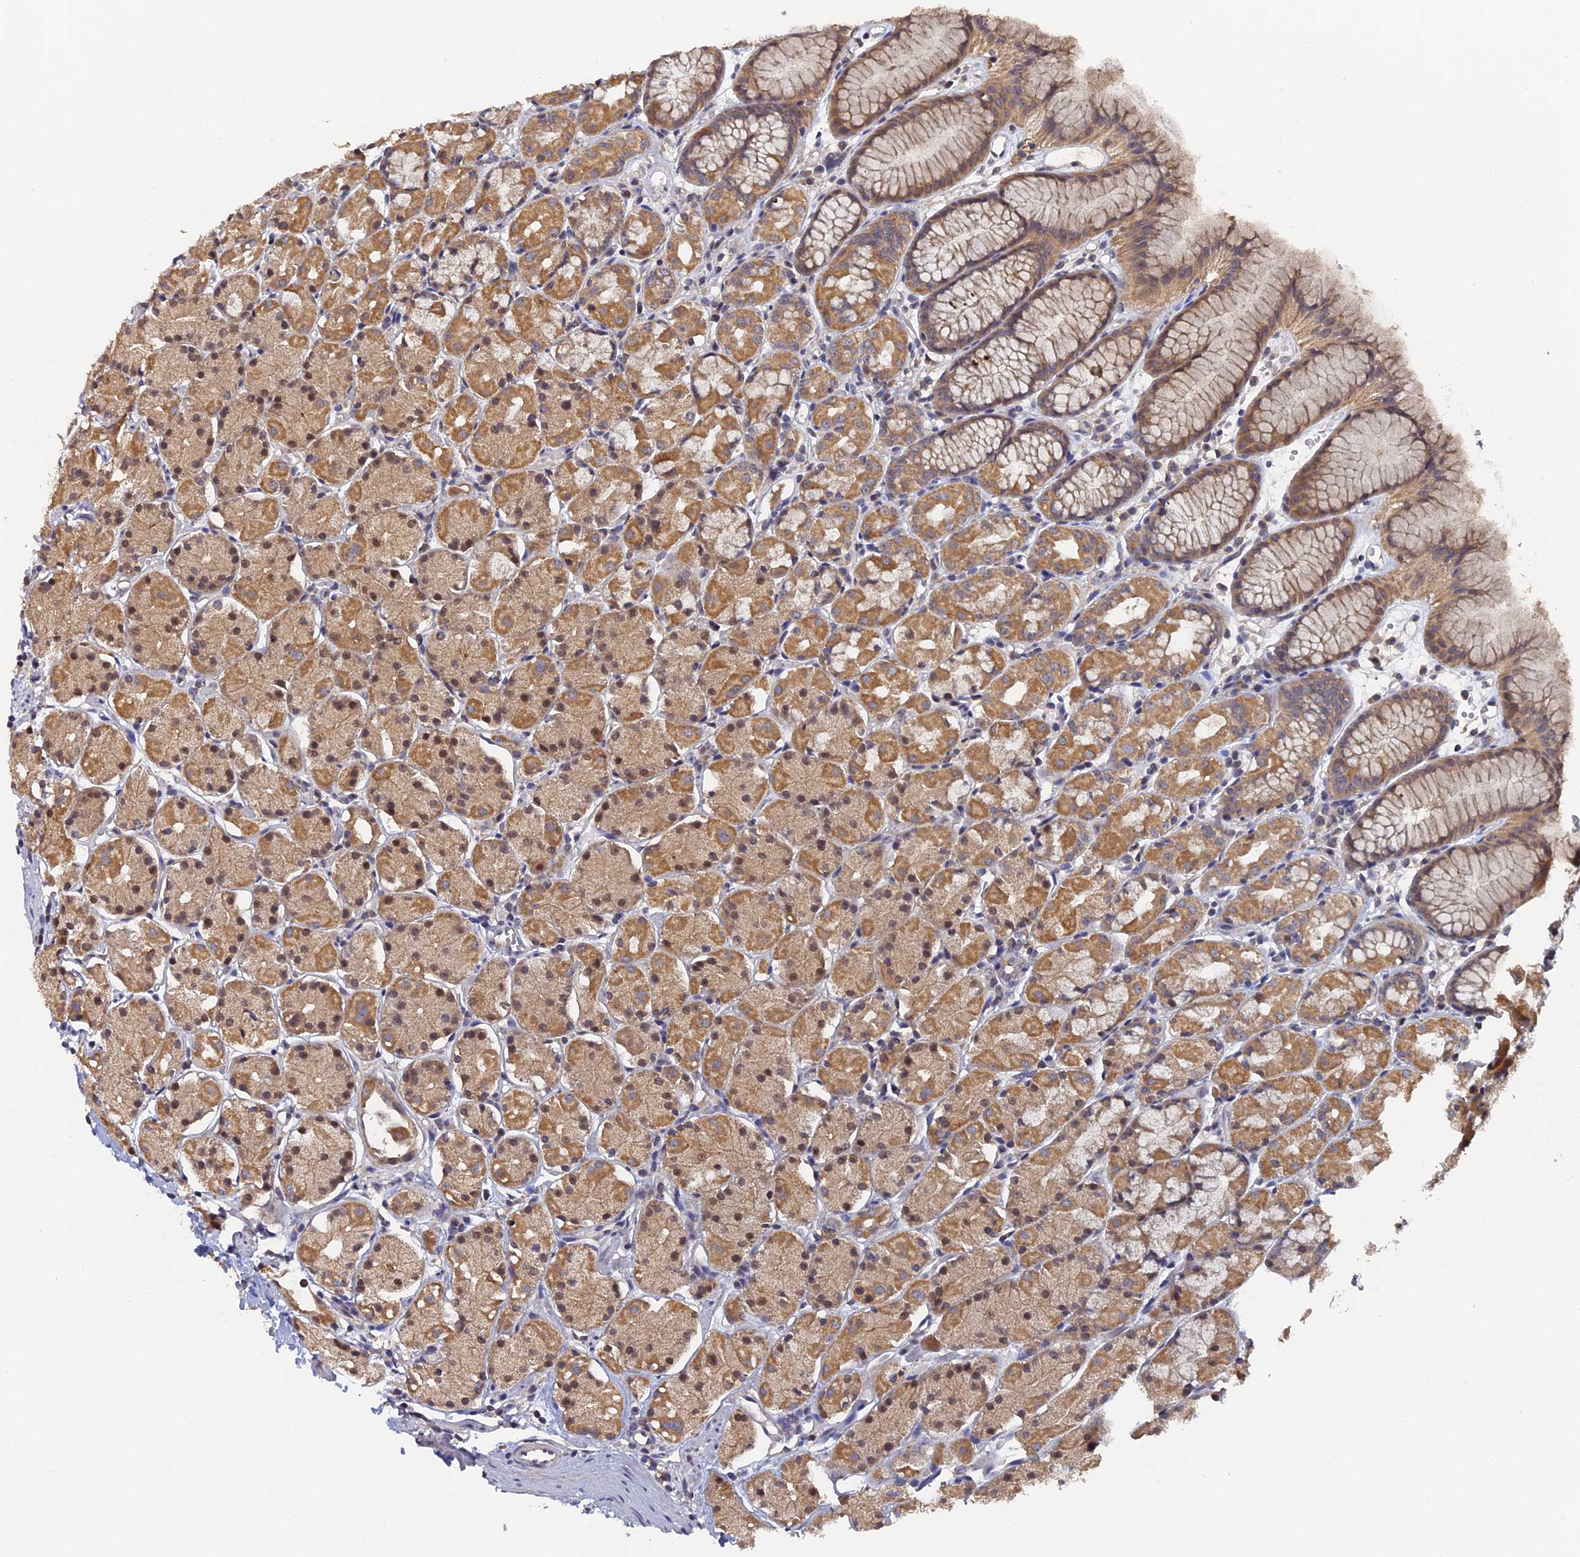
{"staining": {"intensity": "moderate", "quantity": ">75%", "location": "cytoplasmic/membranous,nuclear"}, "tissue": "stomach", "cell_type": "Glandular cells", "image_type": "normal", "snomed": [{"axis": "morphology", "description": "Normal tissue, NOS"}, {"axis": "topography", "description": "Stomach, upper"}], "caption": "This micrograph shows benign stomach stained with immunohistochemistry to label a protein in brown. The cytoplasmic/membranous,nuclear of glandular cells show moderate positivity for the protein. Nuclei are counter-stained blue.", "gene": "MIGA2", "patient": {"sex": "male", "age": 47}}